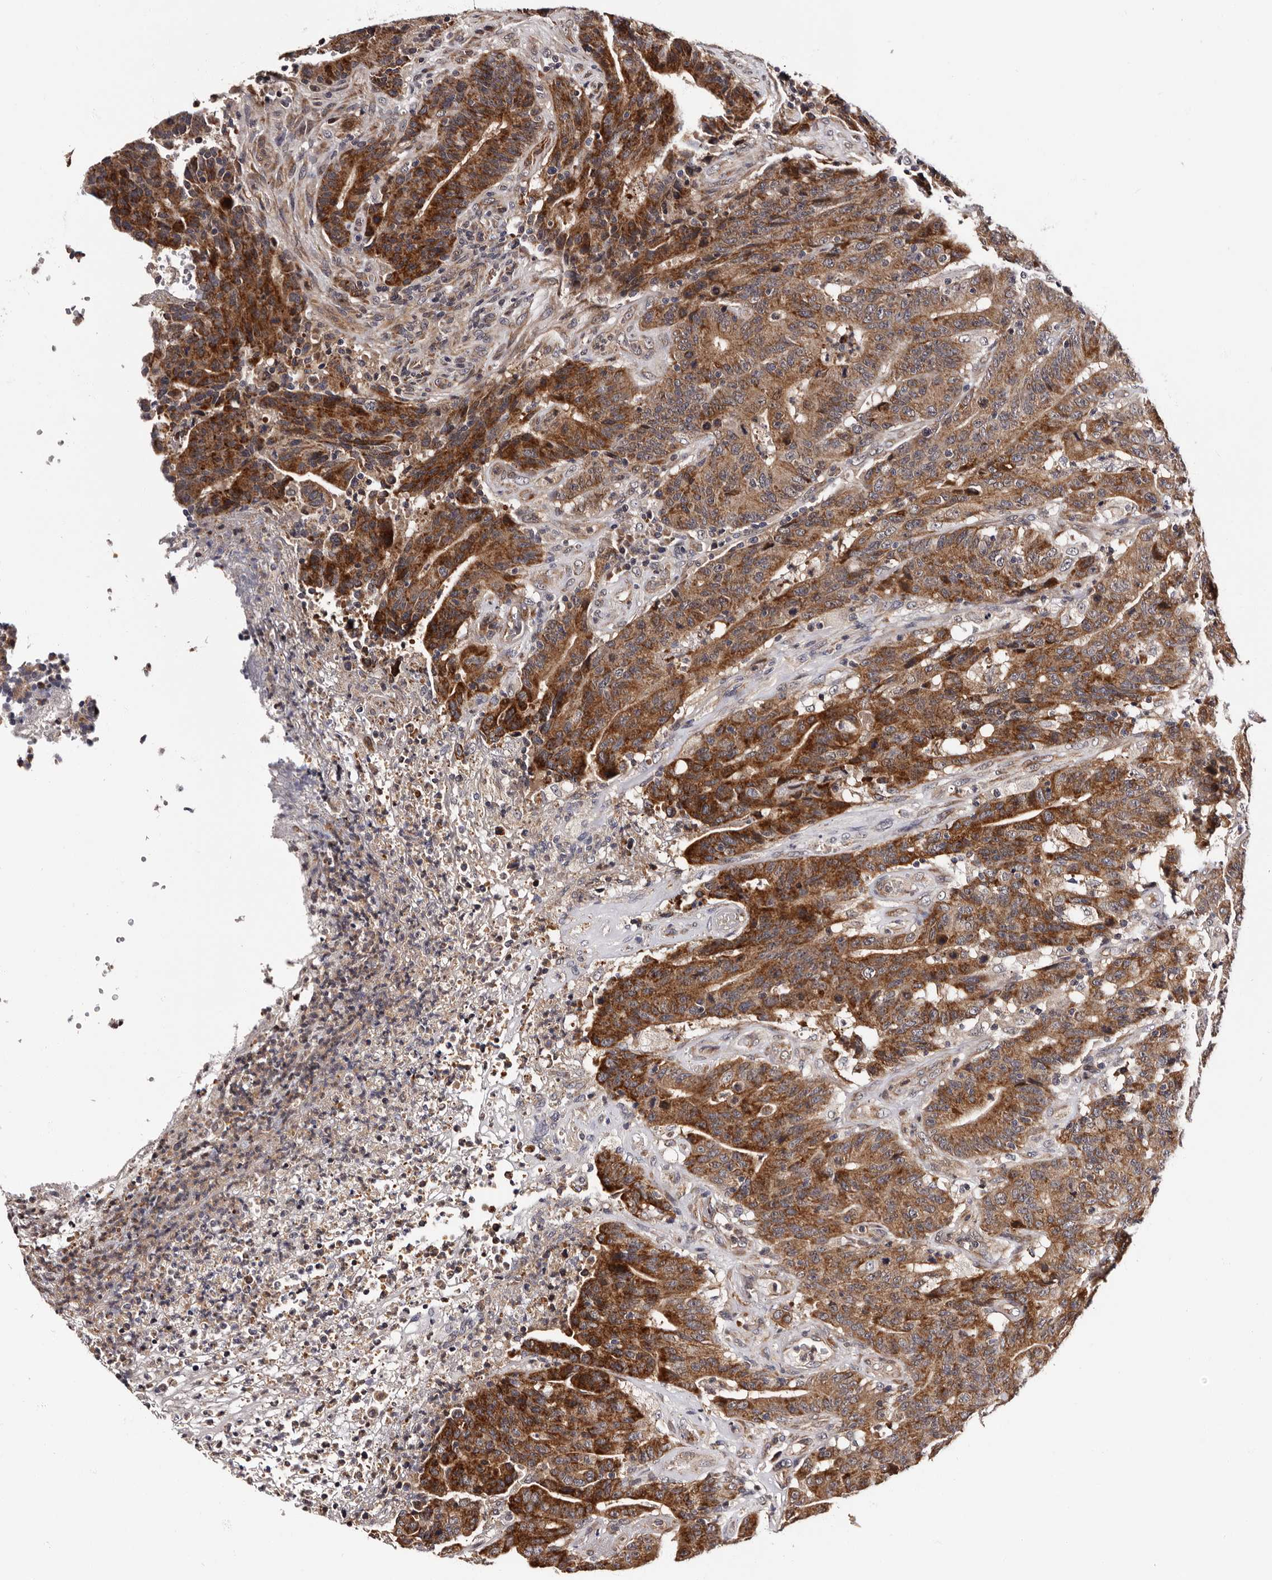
{"staining": {"intensity": "moderate", "quantity": ">75%", "location": "cytoplasmic/membranous"}, "tissue": "colorectal cancer", "cell_type": "Tumor cells", "image_type": "cancer", "snomed": [{"axis": "morphology", "description": "Normal tissue, NOS"}, {"axis": "morphology", "description": "Adenocarcinoma, NOS"}, {"axis": "topography", "description": "Colon"}], "caption": "This histopathology image displays colorectal cancer (adenocarcinoma) stained with immunohistochemistry (IHC) to label a protein in brown. The cytoplasmic/membranous of tumor cells show moderate positivity for the protein. Nuclei are counter-stained blue.", "gene": "GLRX3", "patient": {"sex": "female", "age": 75}}